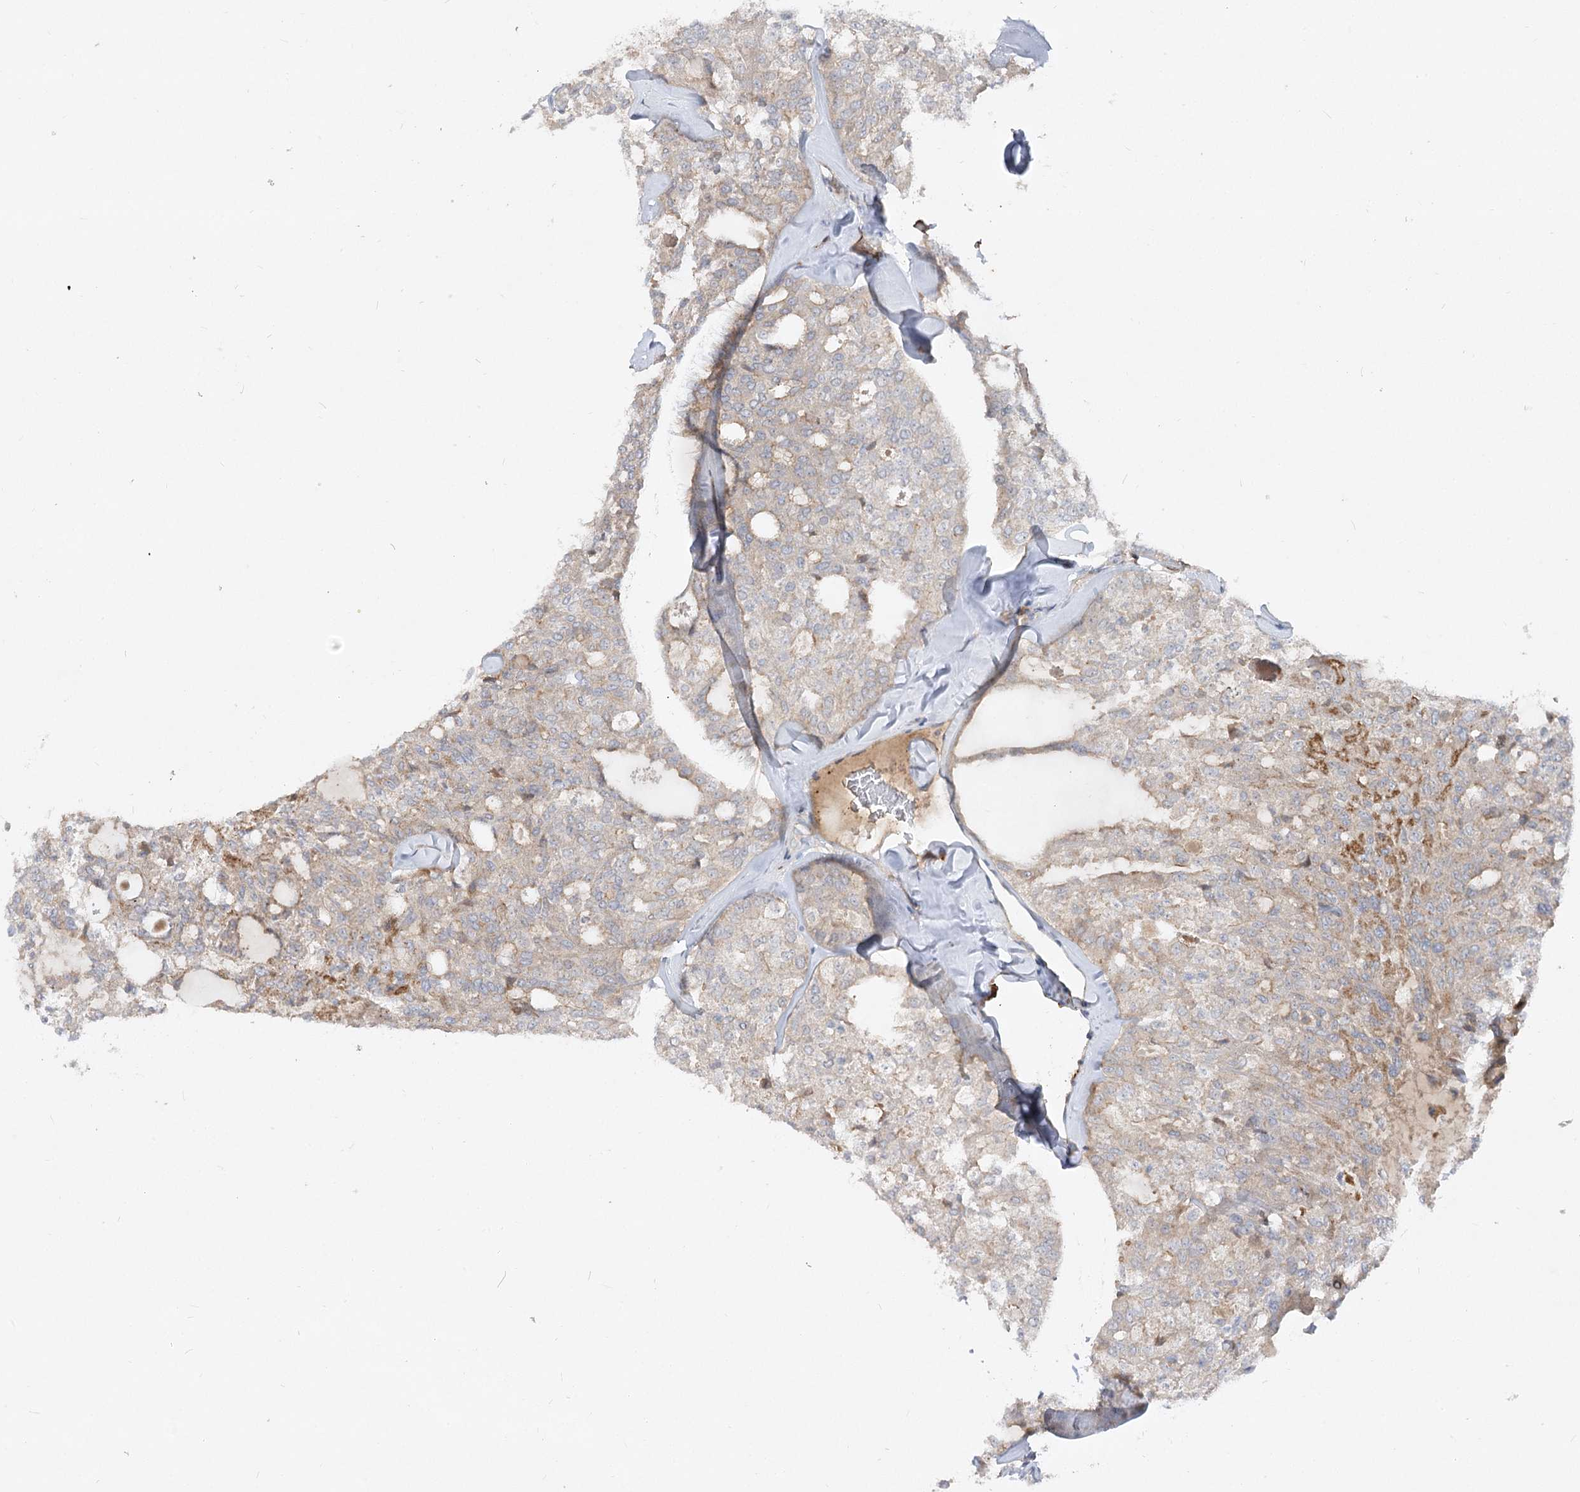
{"staining": {"intensity": "weak", "quantity": "<25%", "location": "cytoplasmic/membranous"}, "tissue": "thyroid cancer", "cell_type": "Tumor cells", "image_type": "cancer", "snomed": [{"axis": "morphology", "description": "Follicular adenoma carcinoma, NOS"}, {"axis": "topography", "description": "Thyroid gland"}], "caption": "This is an immunohistochemistry image of human follicular adenoma carcinoma (thyroid). There is no positivity in tumor cells.", "gene": "FGF19", "patient": {"sex": "male", "age": 75}}